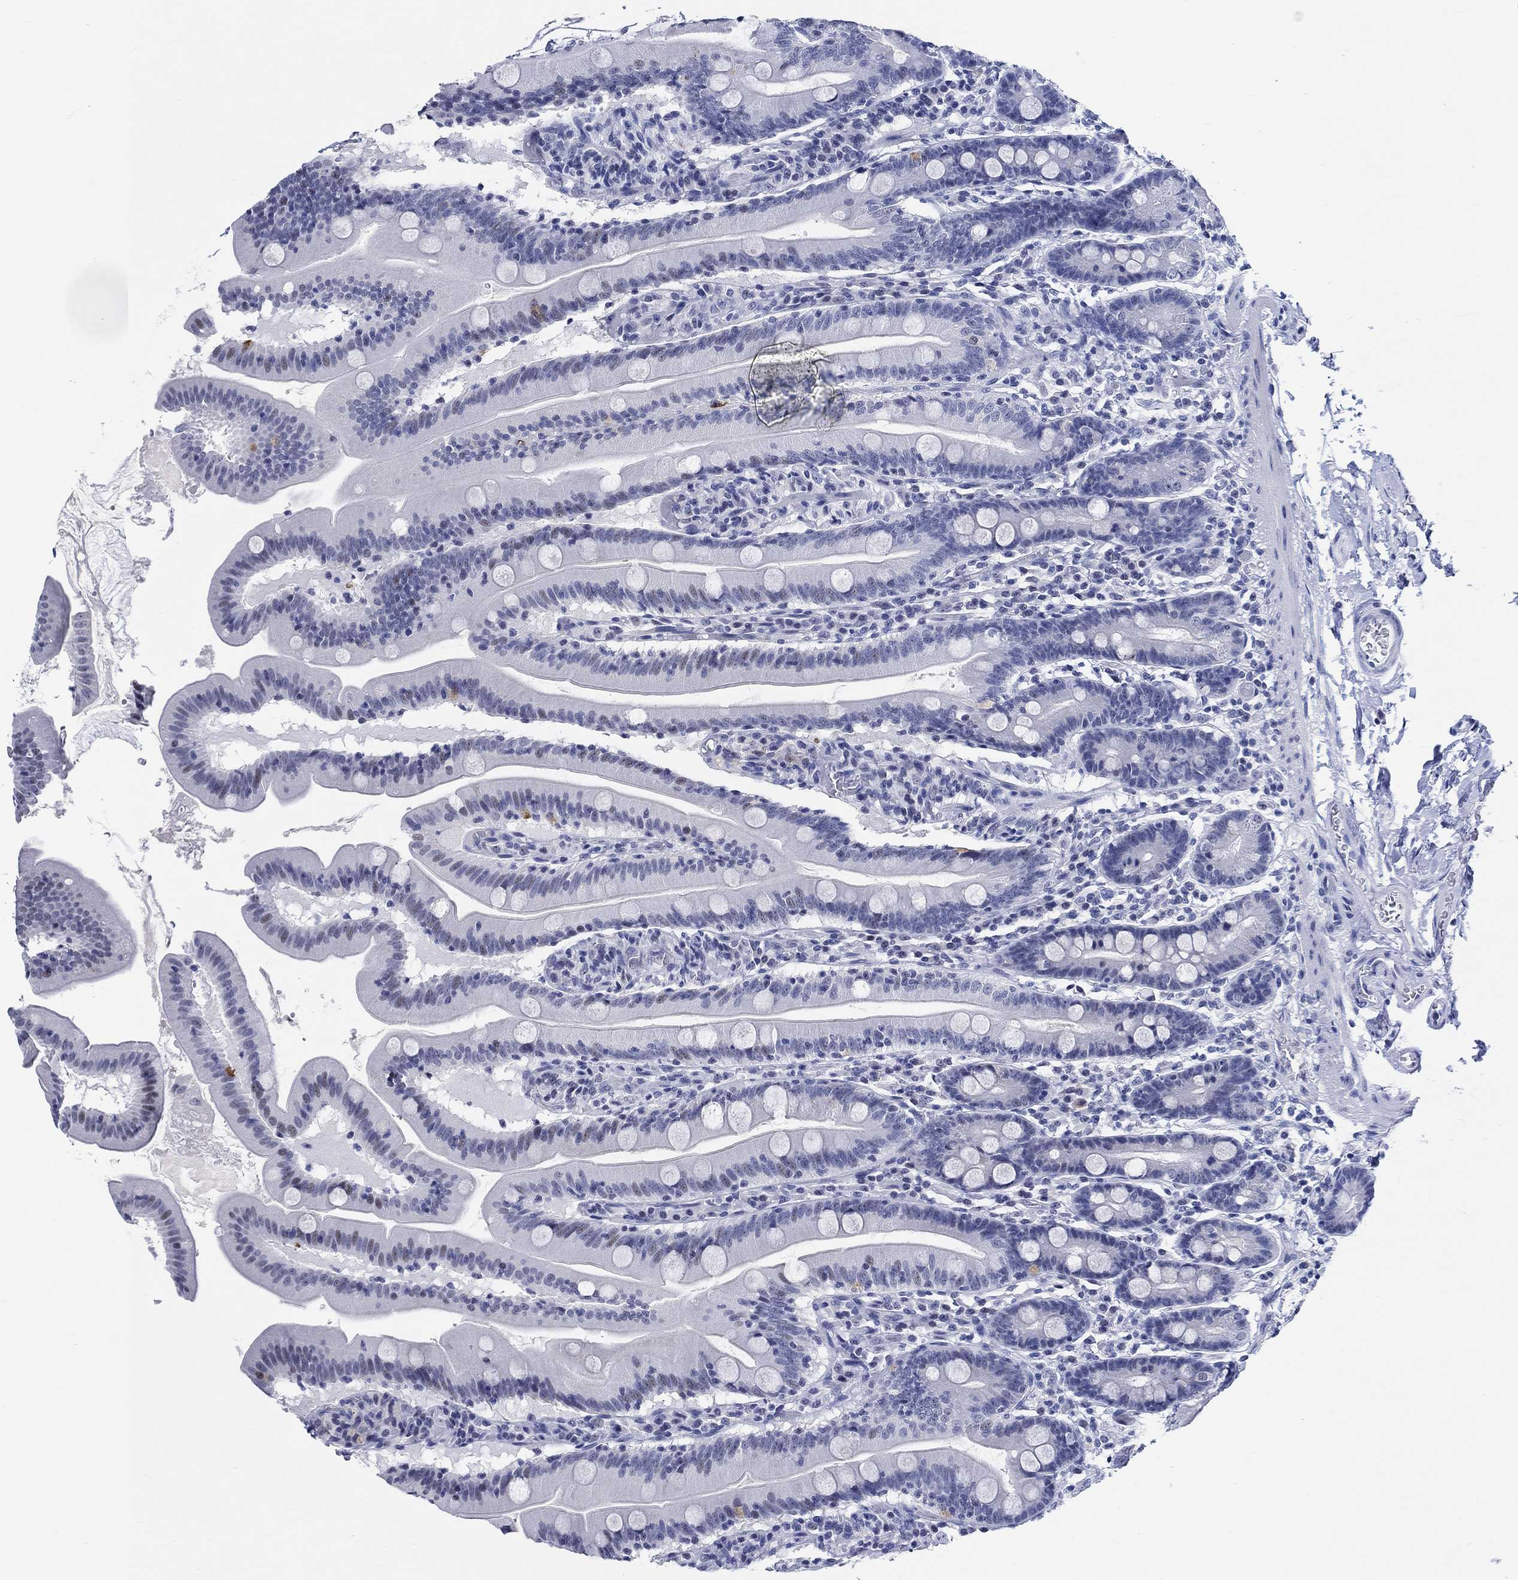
{"staining": {"intensity": "weak", "quantity": "<25%", "location": "nuclear"}, "tissue": "small intestine", "cell_type": "Glandular cells", "image_type": "normal", "snomed": [{"axis": "morphology", "description": "Normal tissue, NOS"}, {"axis": "topography", "description": "Small intestine"}], "caption": "Immunohistochemical staining of normal human small intestine exhibits no significant positivity in glandular cells. The staining is performed using DAB brown chromogen with nuclei counter-stained in using hematoxylin.", "gene": "ZNF446", "patient": {"sex": "male", "age": 37}}